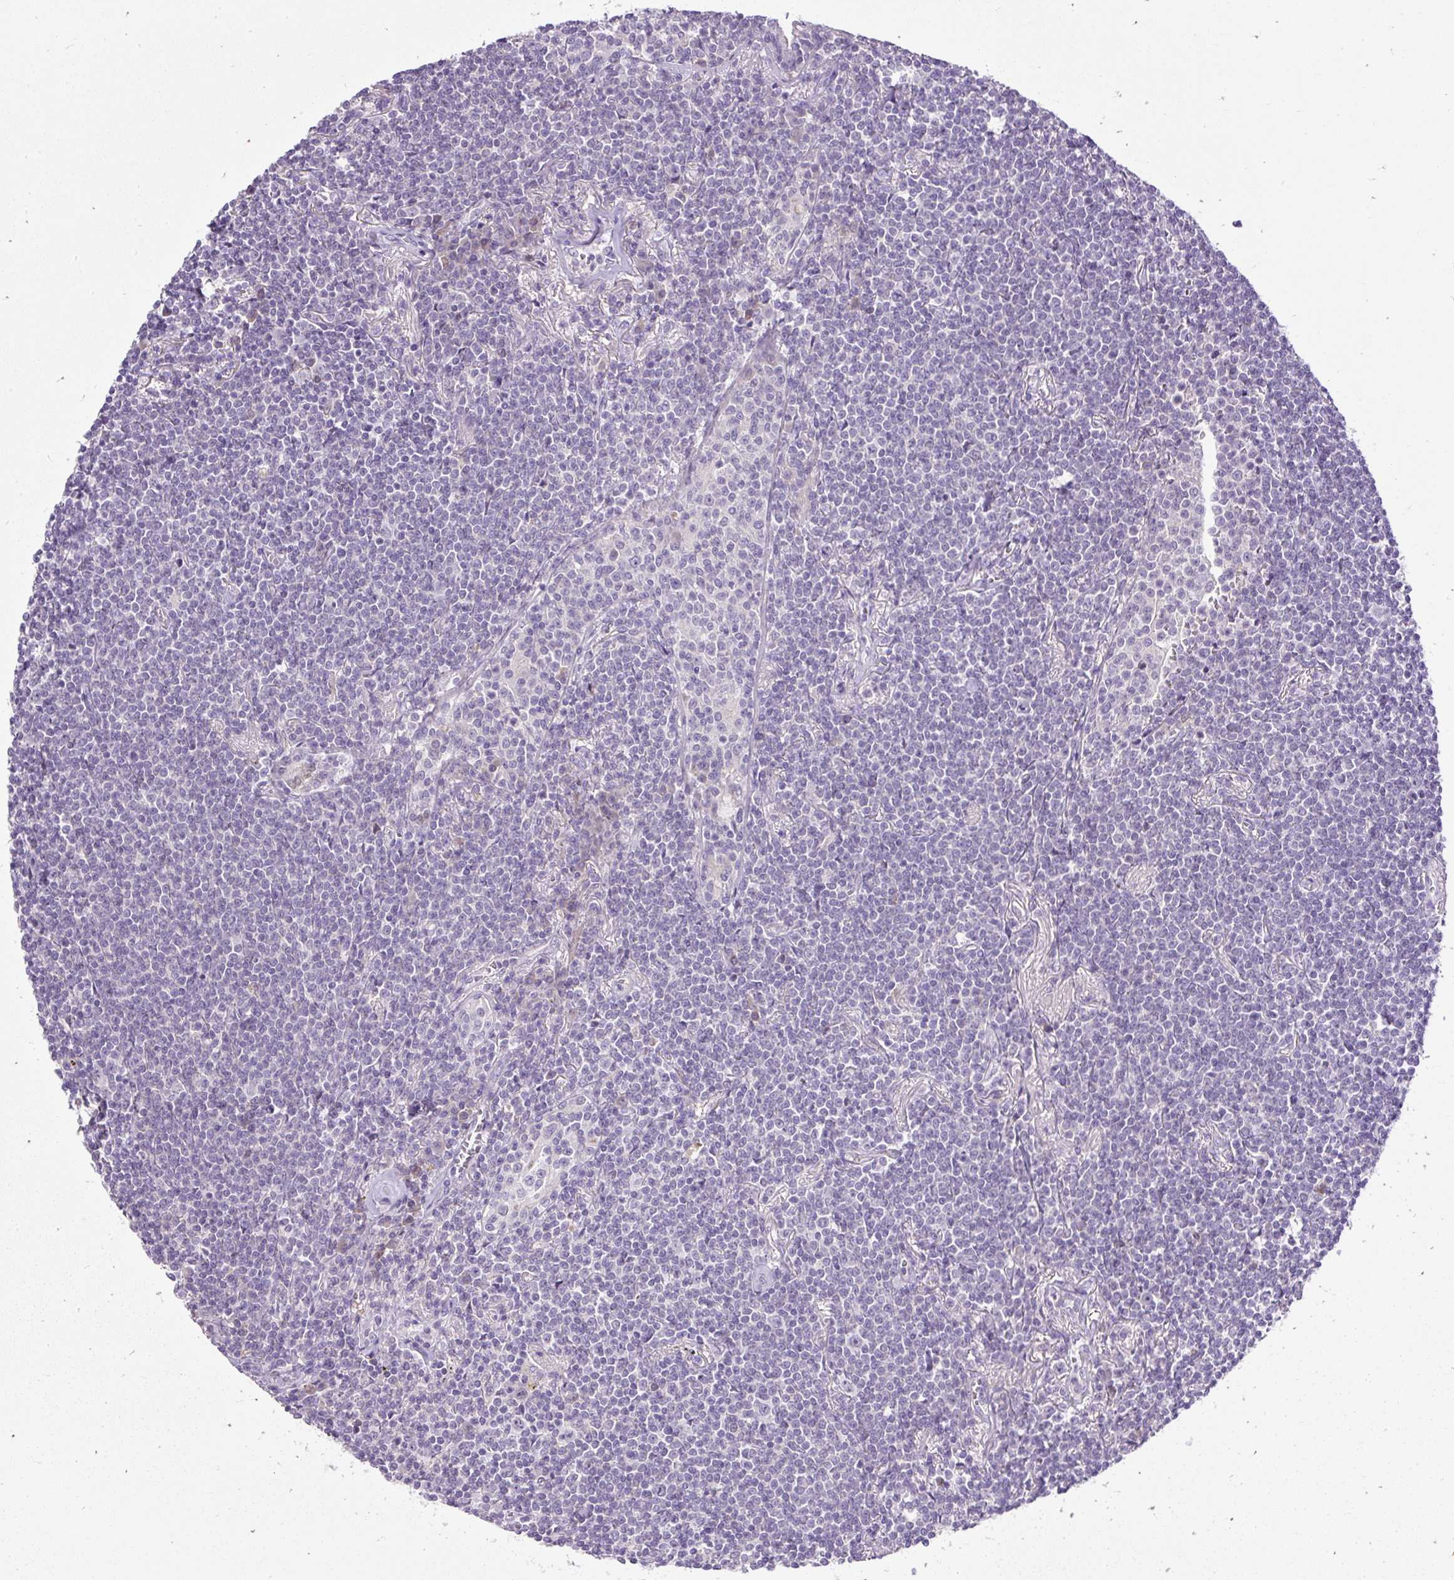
{"staining": {"intensity": "negative", "quantity": "none", "location": "none"}, "tissue": "lymphoma", "cell_type": "Tumor cells", "image_type": "cancer", "snomed": [{"axis": "morphology", "description": "Malignant lymphoma, non-Hodgkin's type, Low grade"}, {"axis": "topography", "description": "Lung"}], "caption": "High power microscopy micrograph of an immunohistochemistry (IHC) histopathology image of lymphoma, revealing no significant expression in tumor cells.", "gene": "KRTAP20-3", "patient": {"sex": "female", "age": 71}}